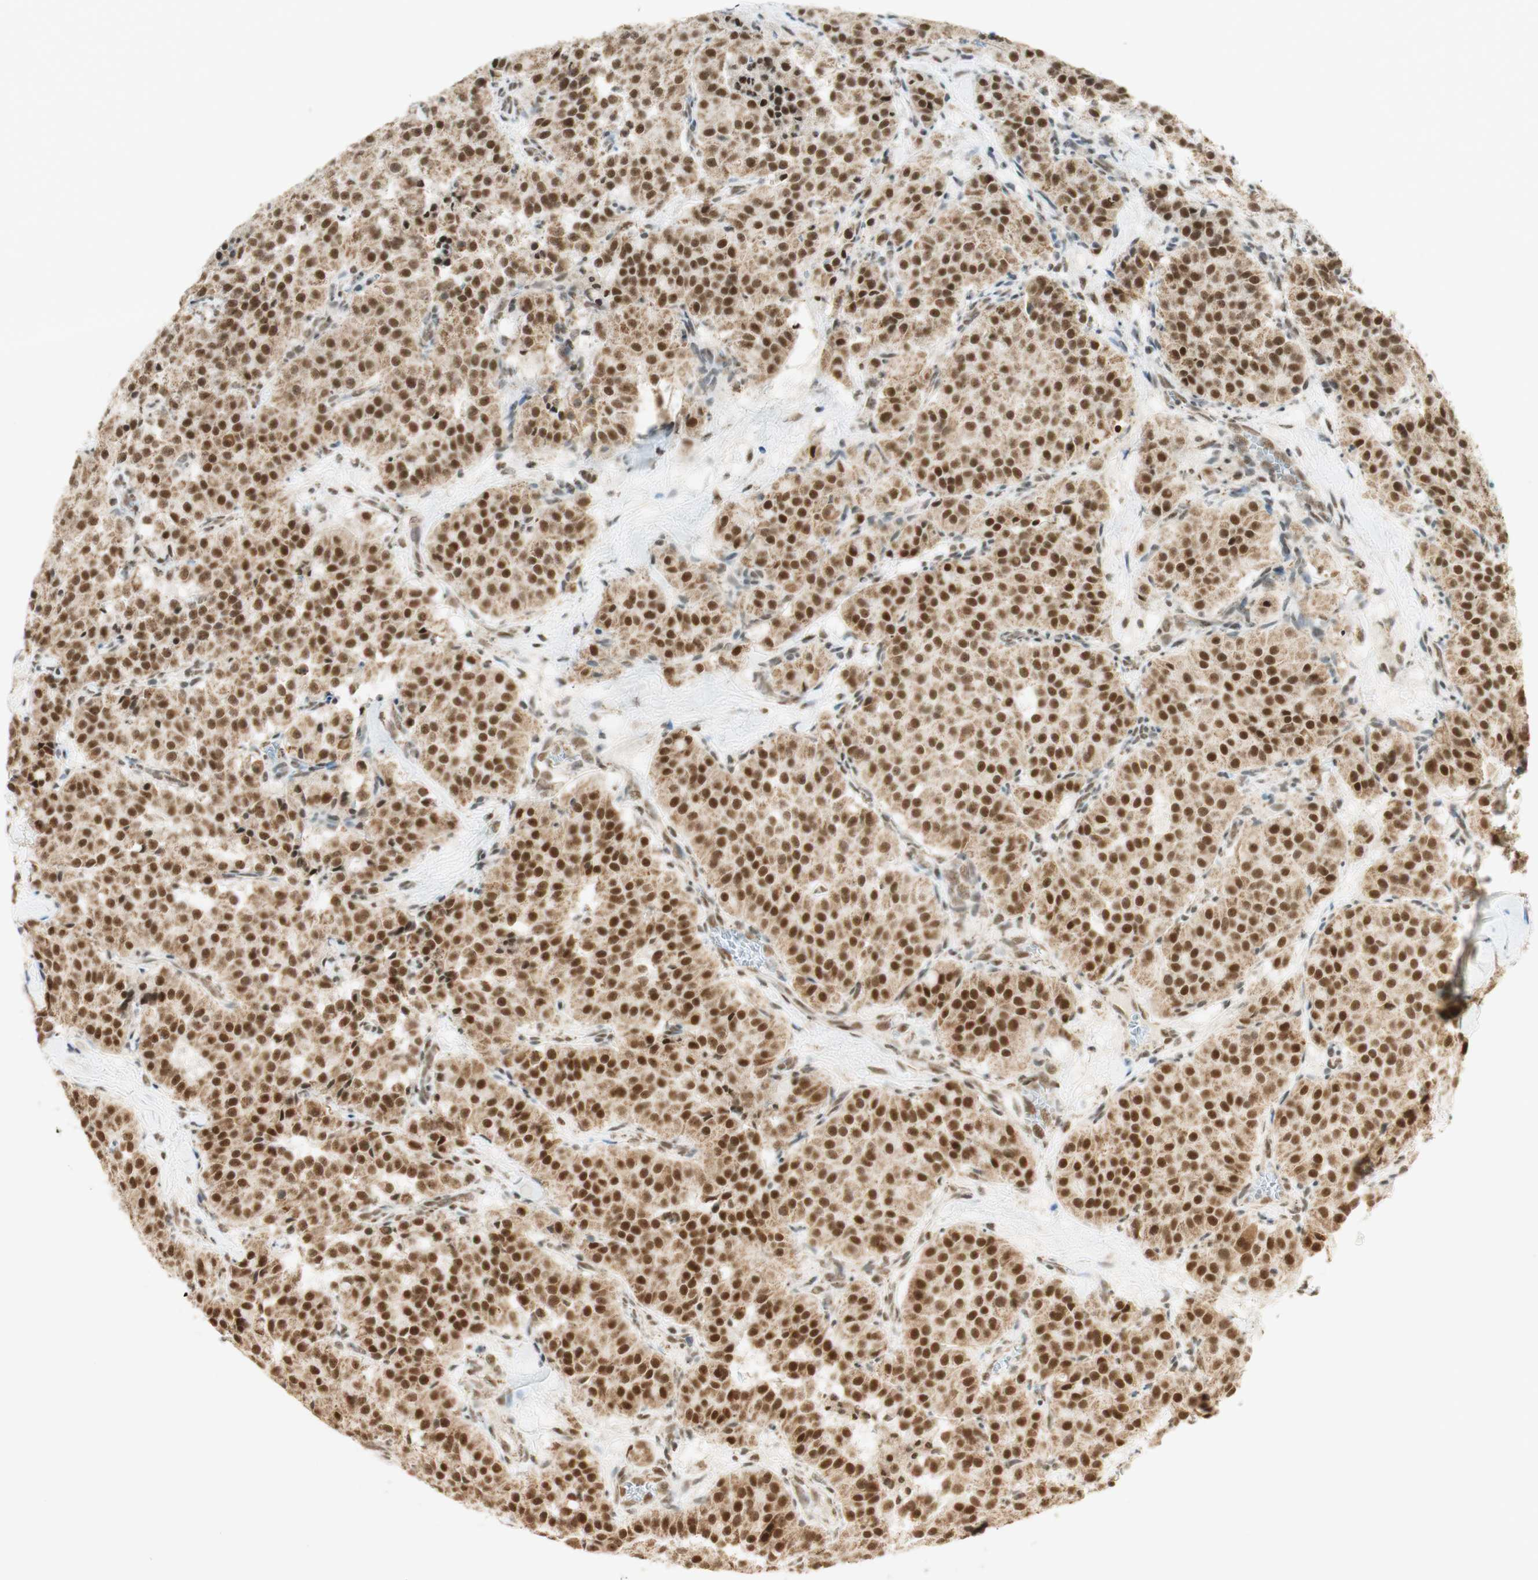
{"staining": {"intensity": "strong", "quantity": ">75%", "location": "cytoplasmic/membranous,nuclear"}, "tissue": "carcinoid", "cell_type": "Tumor cells", "image_type": "cancer", "snomed": [{"axis": "morphology", "description": "Carcinoid, malignant, NOS"}, {"axis": "topography", "description": "Lung"}], "caption": "Tumor cells exhibit strong cytoplasmic/membranous and nuclear staining in about >75% of cells in carcinoid (malignant).", "gene": "ZNF782", "patient": {"sex": "male", "age": 30}}